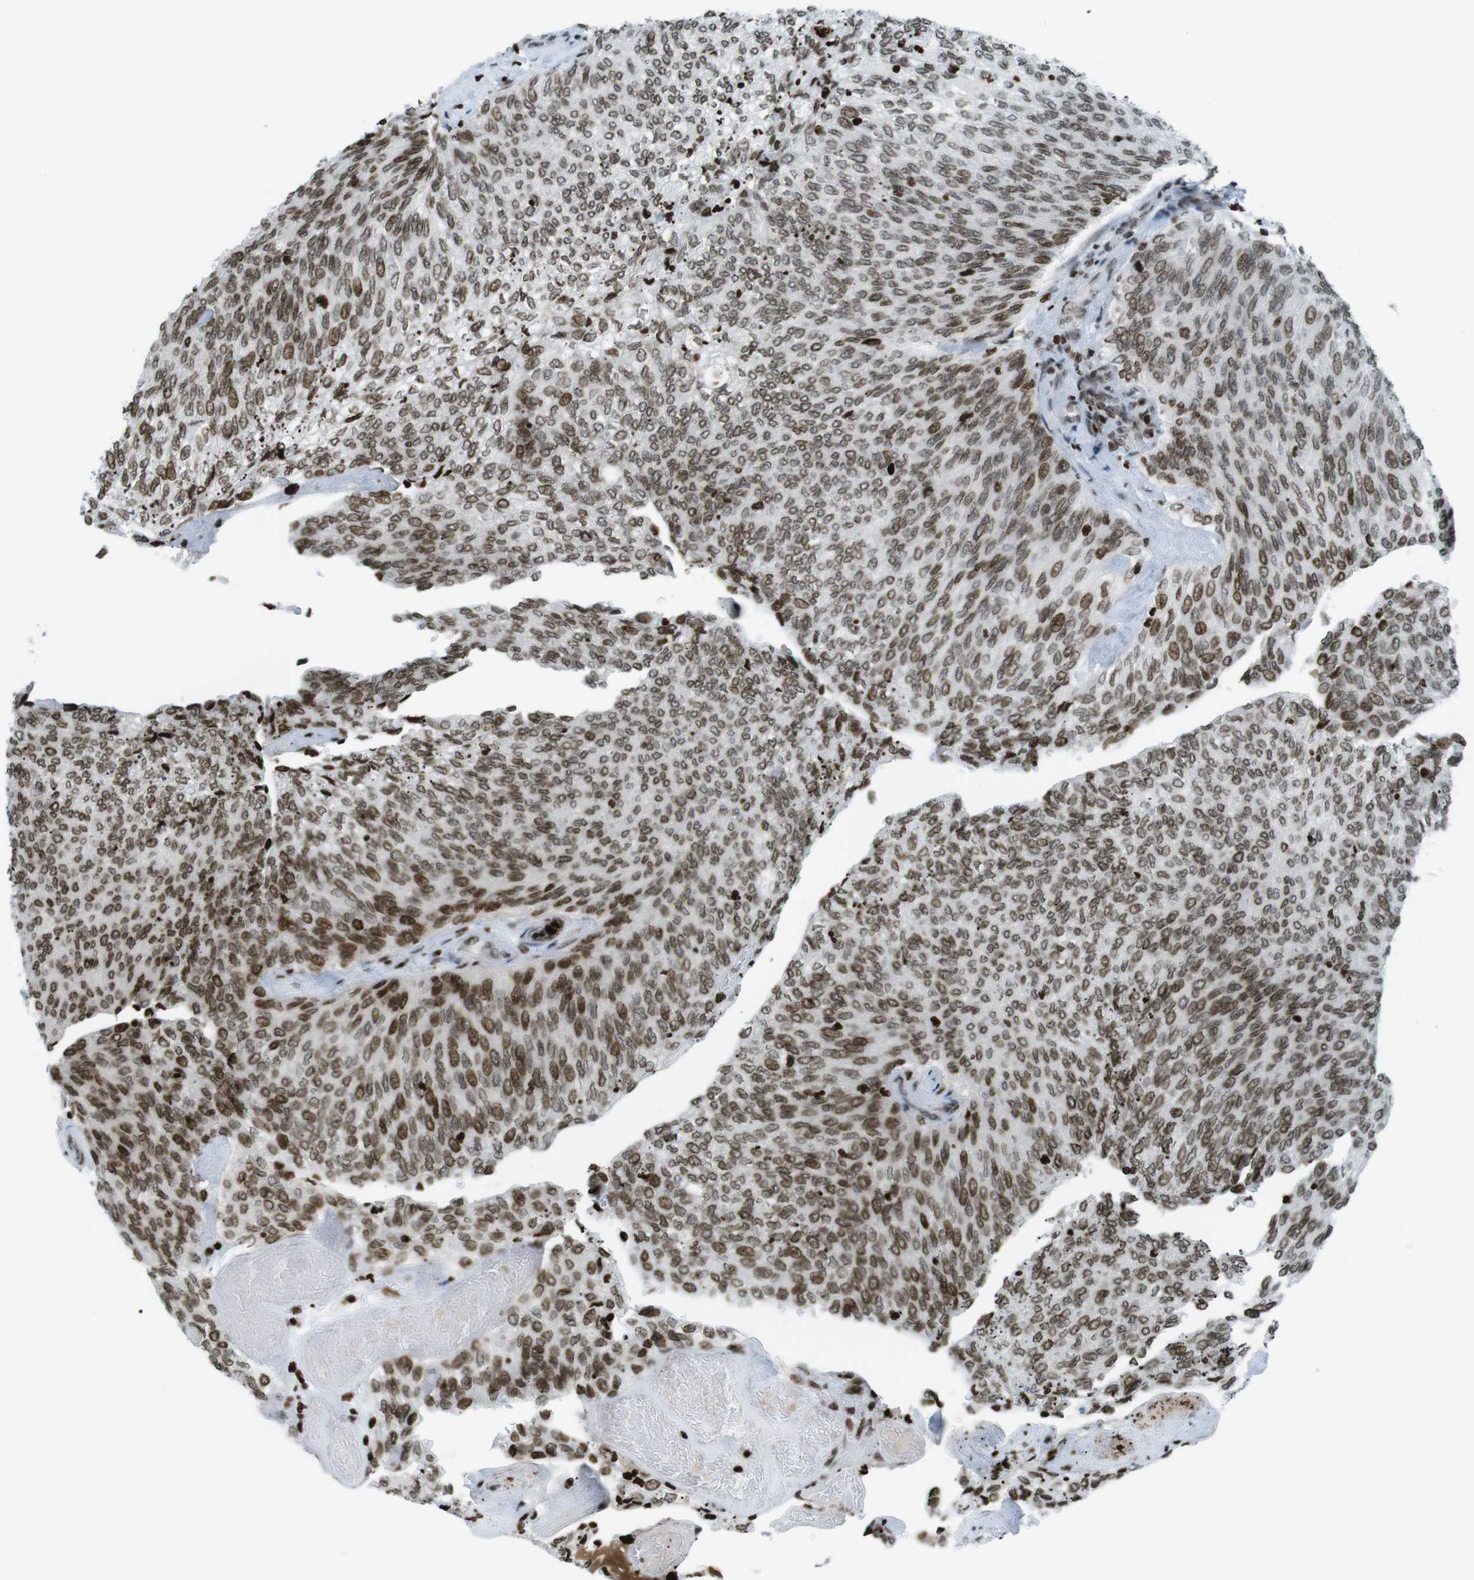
{"staining": {"intensity": "moderate", "quantity": ">75%", "location": "nuclear"}, "tissue": "urothelial cancer", "cell_type": "Tumor cells", "image_type": "cancer", "snomed": [{"axis": "morphology", "description": "Urothelial carcinoma, Low grade"}, {"axis": "topography", "description": "Urinary bladder"}], "caption": "Protein expression analysis of human low-grade urothelial carcinoma reveals moderate nuclear staining in about >75% of tumor cells.", "gene": "H2AC8", "patient": {"sex": "female", "age": 79}}